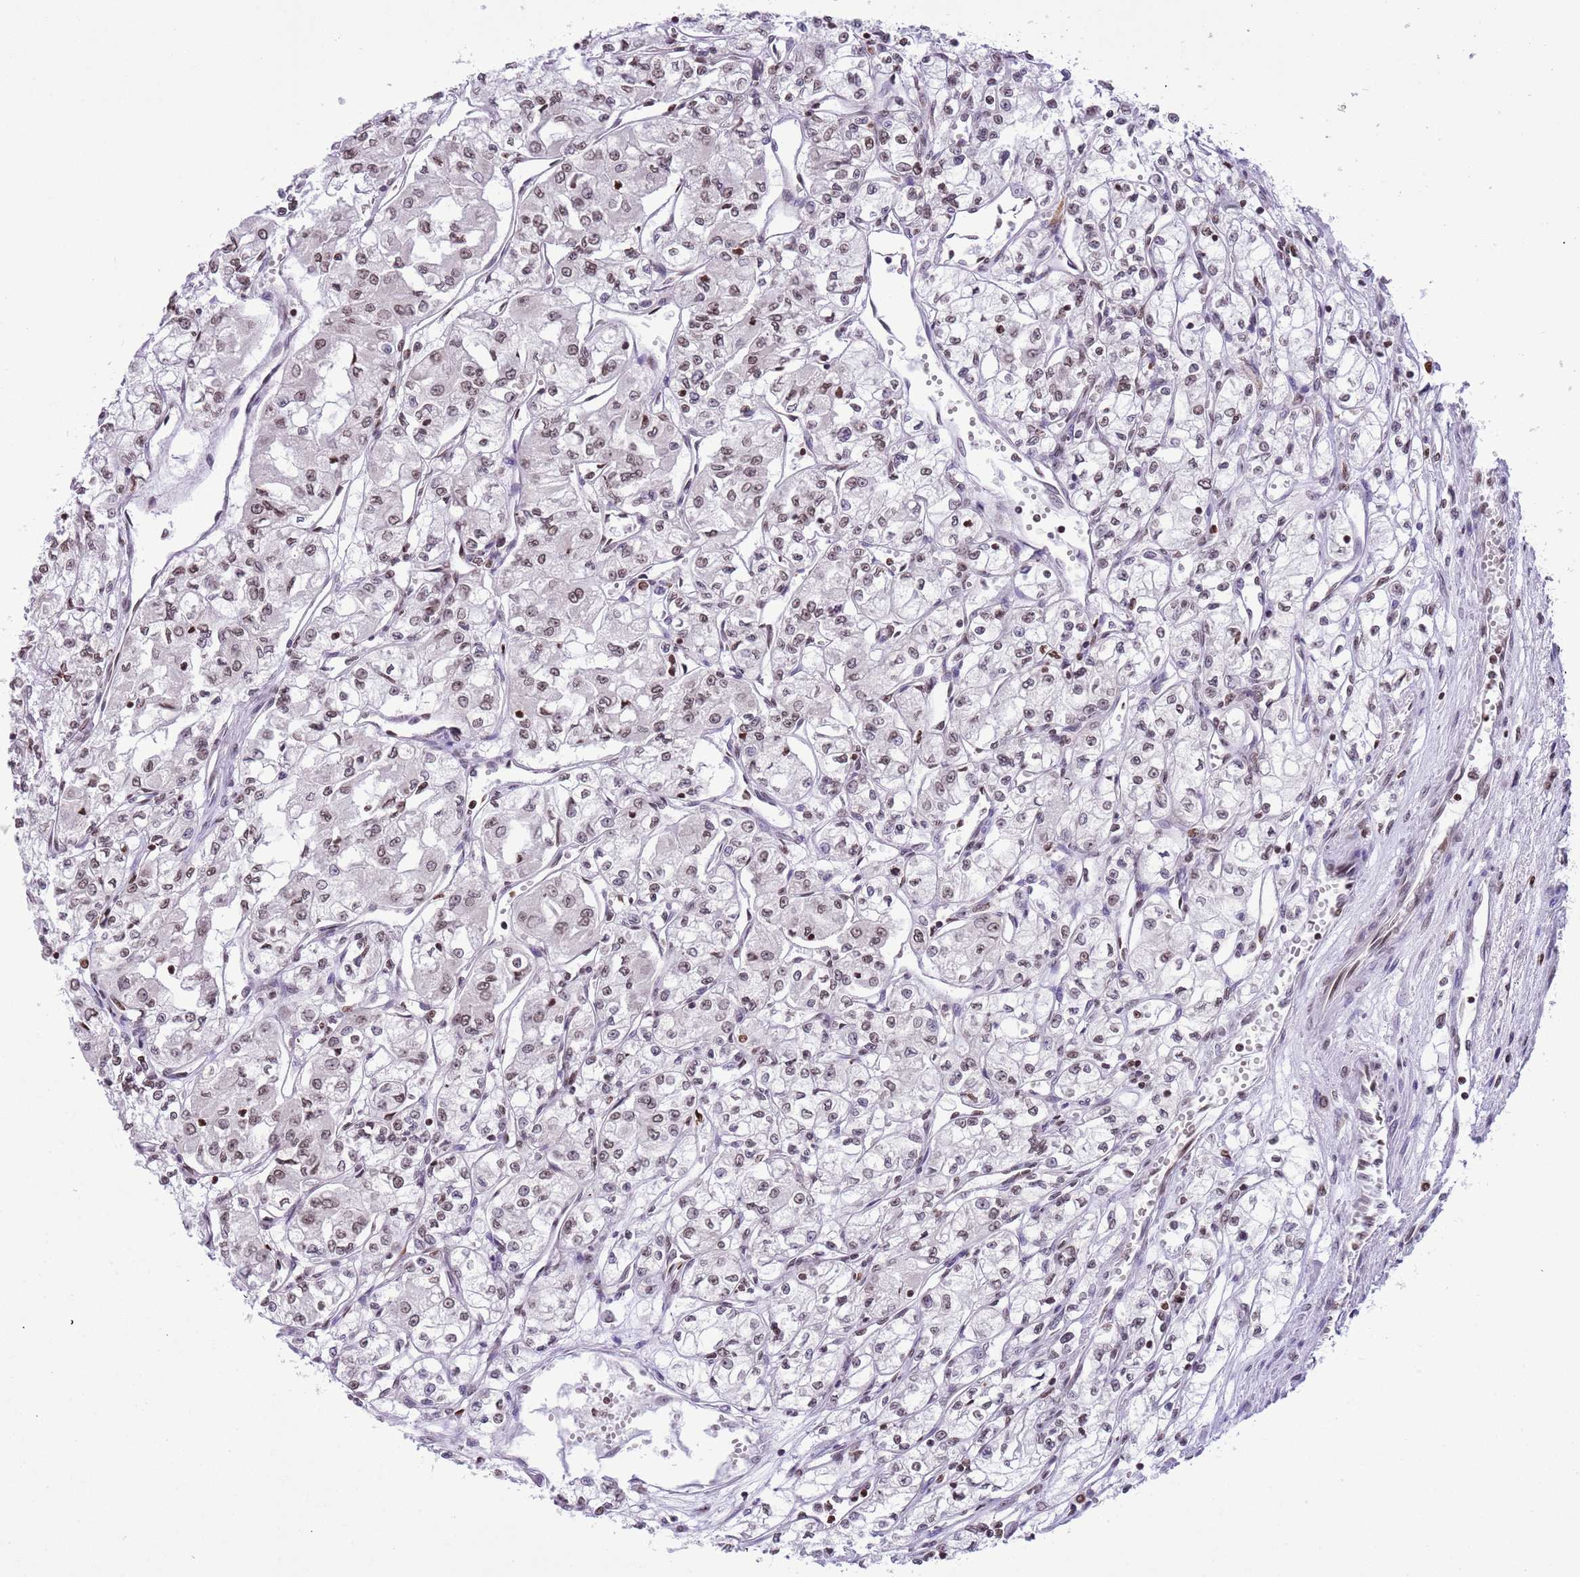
{"staining": {"intensity": "weak", "quantity": ">75%", "location": "nuclear"}, "tissue": "renal cancer", "cell_type": "Tumor cells", "image_type": "cancer", "snomed": [{"axis": "morphology", "description": "Adenocarcinoma, NOS"}, {"axis": "topography", "description": "Kidney"}], "caption": "This is an image of immunohistochemistry staining of adenocarcinoma (renal), which shows weak positivity in the nuclear of tumor cells.", "gene": "NRIP1", "patient": {"sex": "male", "age": 59}}